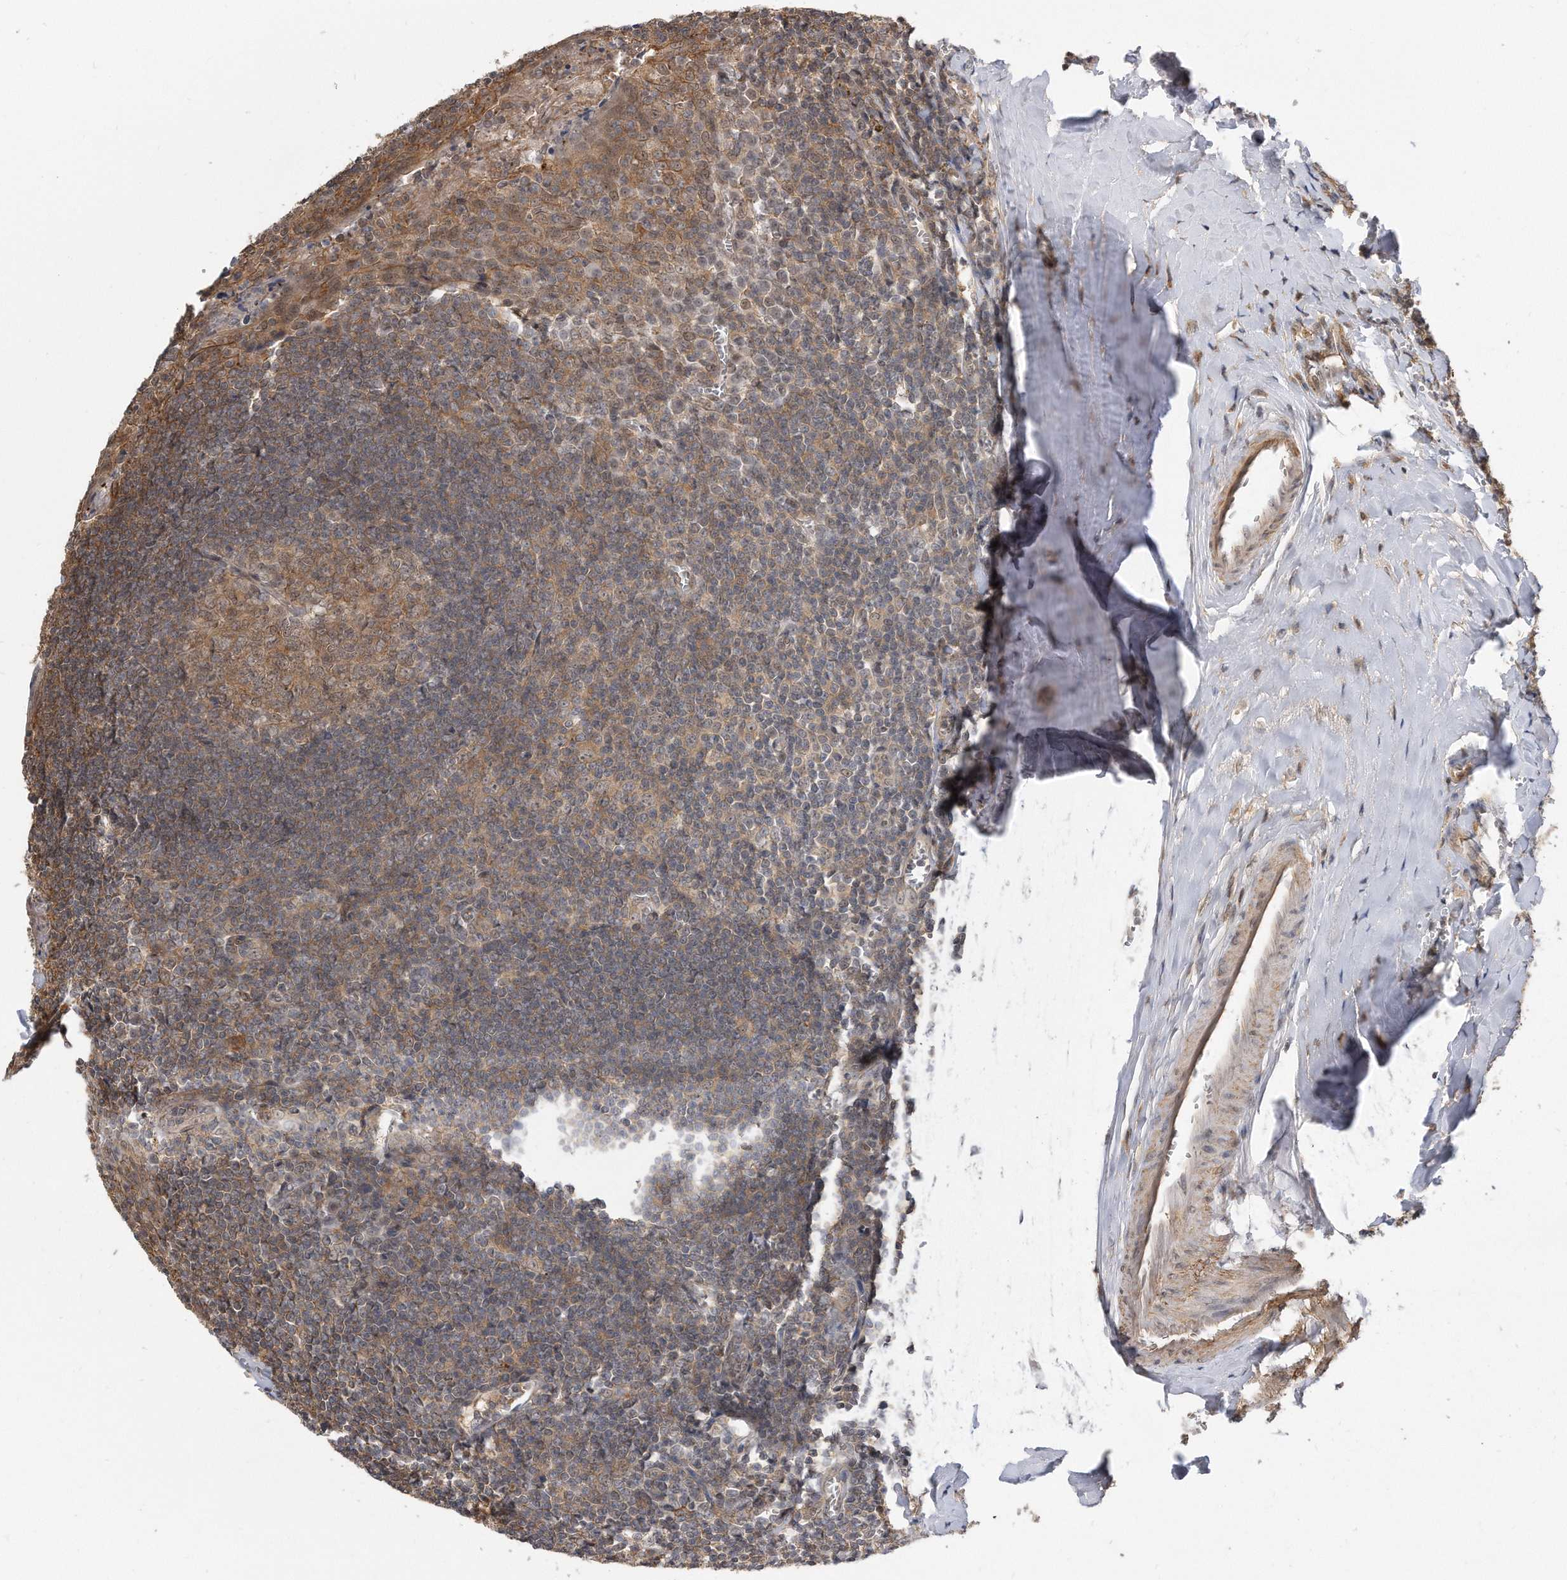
{"staining": {"intensity": "moderate", "quantity": "25%-75%", "location": "cytoplasmic/membranous"}, "tissue": "tonsil", "cell_type": "Germinal center cells", "image_type": "normal", "snomed": [{"axis": "morphology", "description": "Normal tissue, NOS"}, {"axis": "topography", "description": "Tonsil"}], "caption": "About 25%-75% of germinal center cells in unremarkable human tonsil display moderate cytoplasmic/membranous protein staining as visualized by brown immunohistochemical staining.", "gene": "TCP1", "patient": {"sex": "male", "age": 27}}